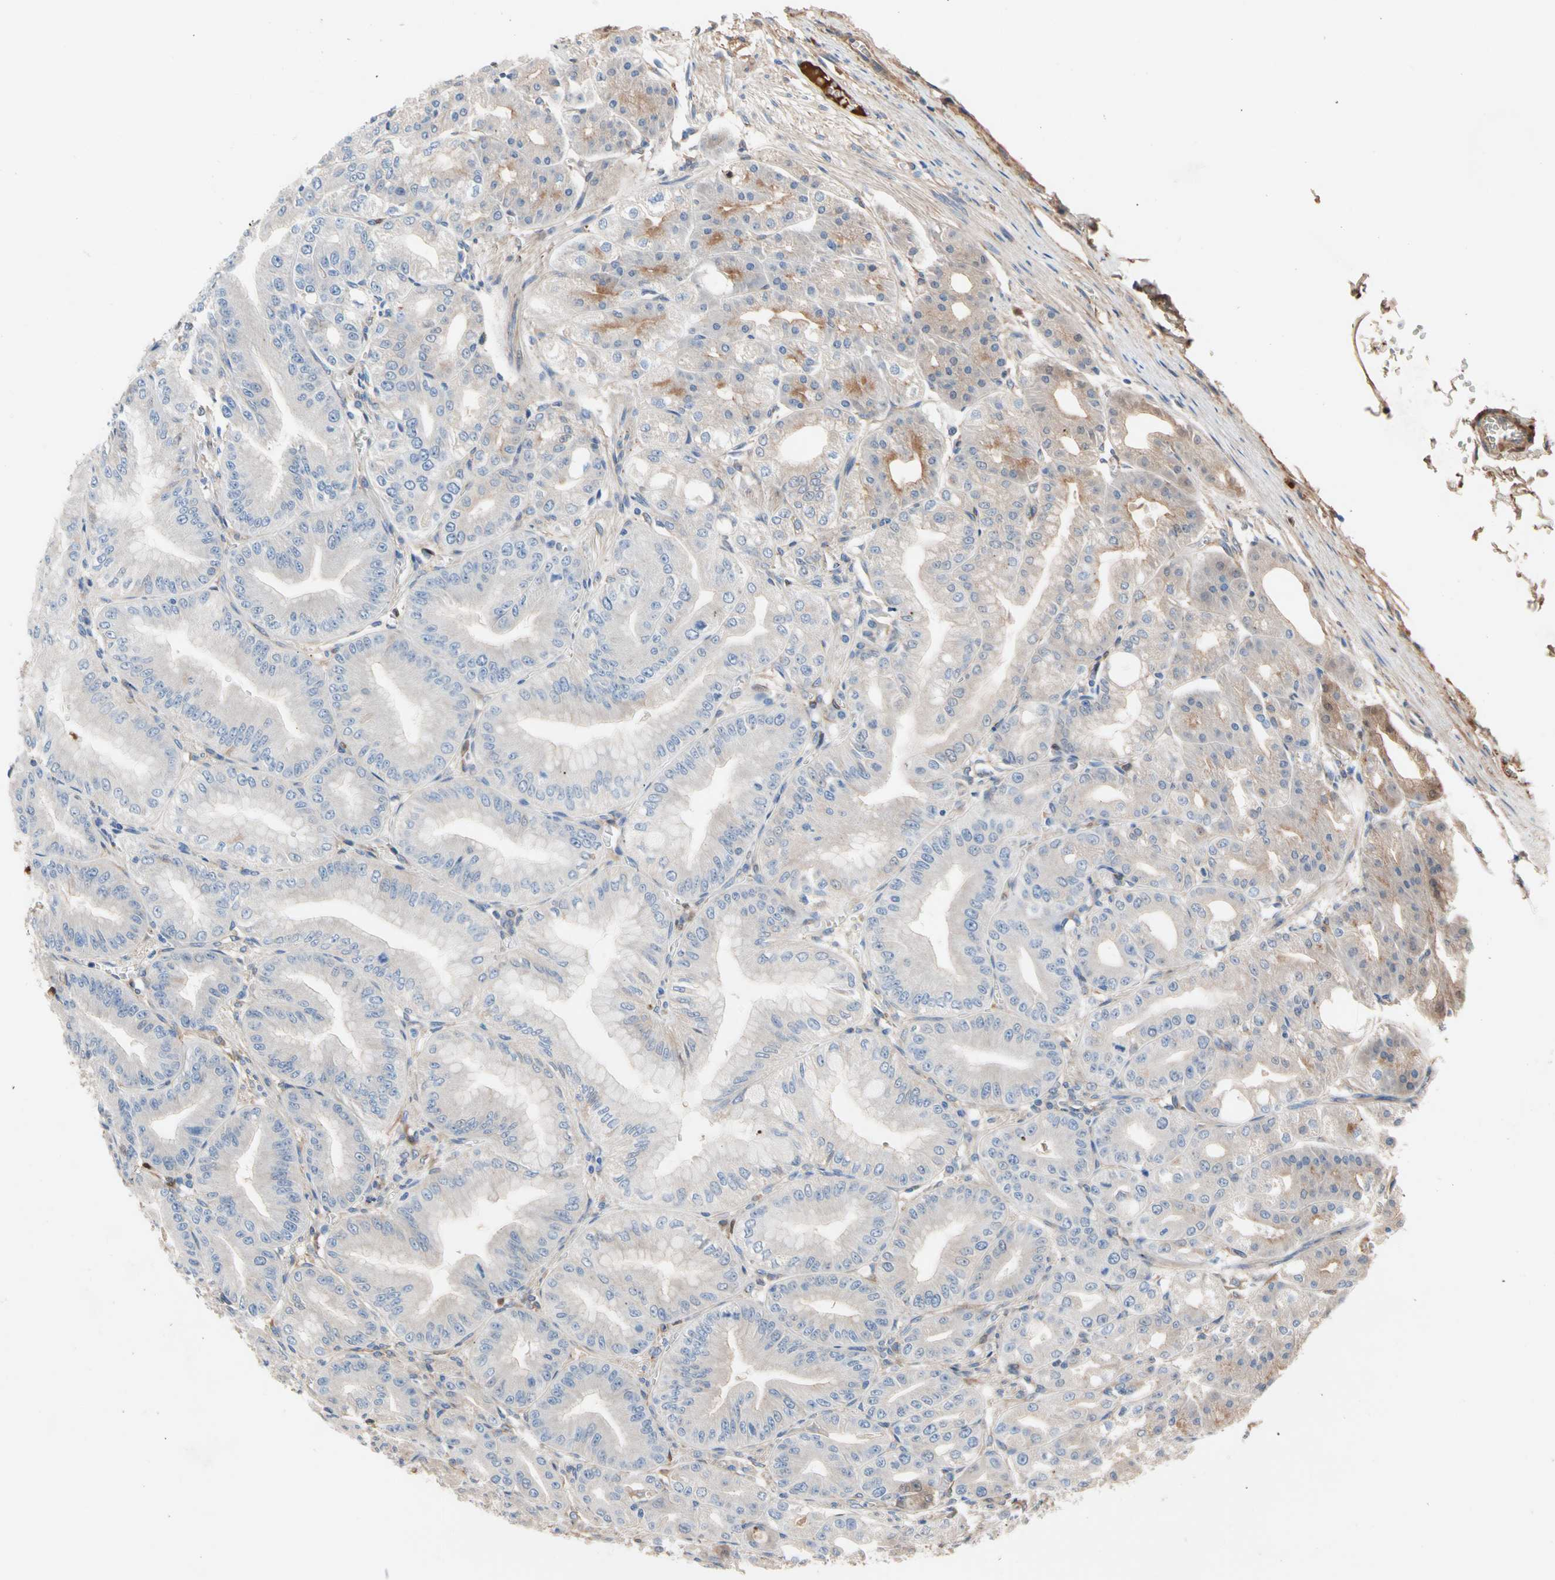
{"staining": {"intensity": "moderate", "quantity": "25%-75%", "location": "cytoplasmic/membranous"}, "tissue": "stomach", "cell_type": "Glandular cells", "image_type": "normal", "snomed": [{"axis": "morphology", "description": "Normal tissue, NOS"}, {"axis": "topography", "description": "Stomach, lower"}], "caption": "Protein expression analysis of unremarkable human stomach reveals moderate cytoplasmic/membranous positivity in approximately 25%-75% of glandular cells. The staining was performed using DAB (3,3'-diaminobenzidine) to visualize the protein expression in brown, while the nuclei were stained in blue with hematoxylin (Magnification: 20x).", "gene": "ENTREP3", "patient": {"sex": "male", "age": 71}}